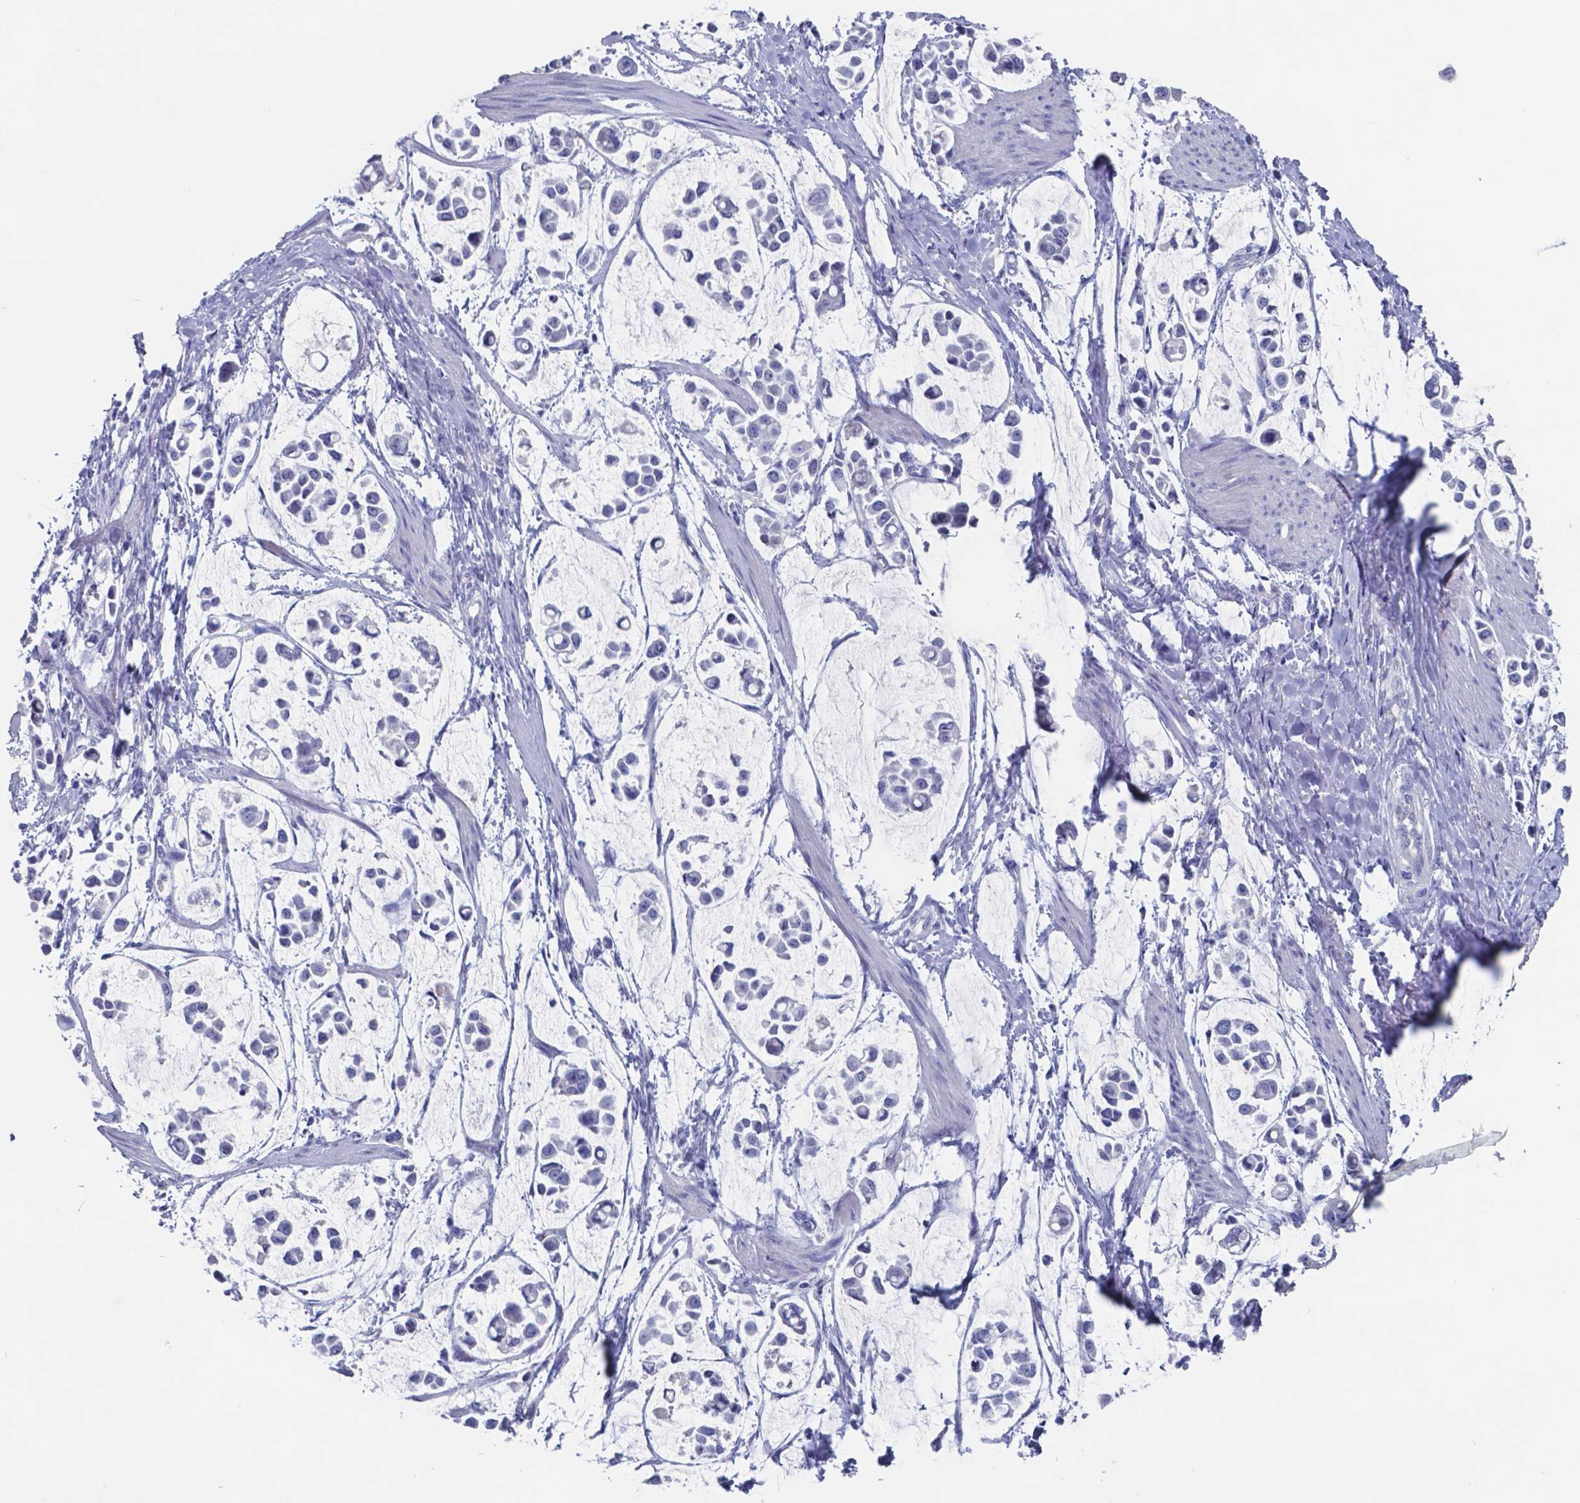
{"staining": {"intensity": "negative", "quantity": "none", "location": "none"}, "tissue": "stomach cancer", "cell_type": "Tumor cells", "image_type": "cancer", "snomed": [{"axis": "morphology", "description": "Adenocarcinoma, NOS"}, {"axis": "topography", "description": "Stomach"}], "caption": "This is a histopathology image of immunohistochemistry (IHC) staining of adenocarcinoma (stomach), which shows no positivity in tumor cells. (DAB (3,3'-diaminobenzidine) IHC with hematoxylin counter stain).", "gene": "TTR", "patient": {"sex": "male", "age": 82}}